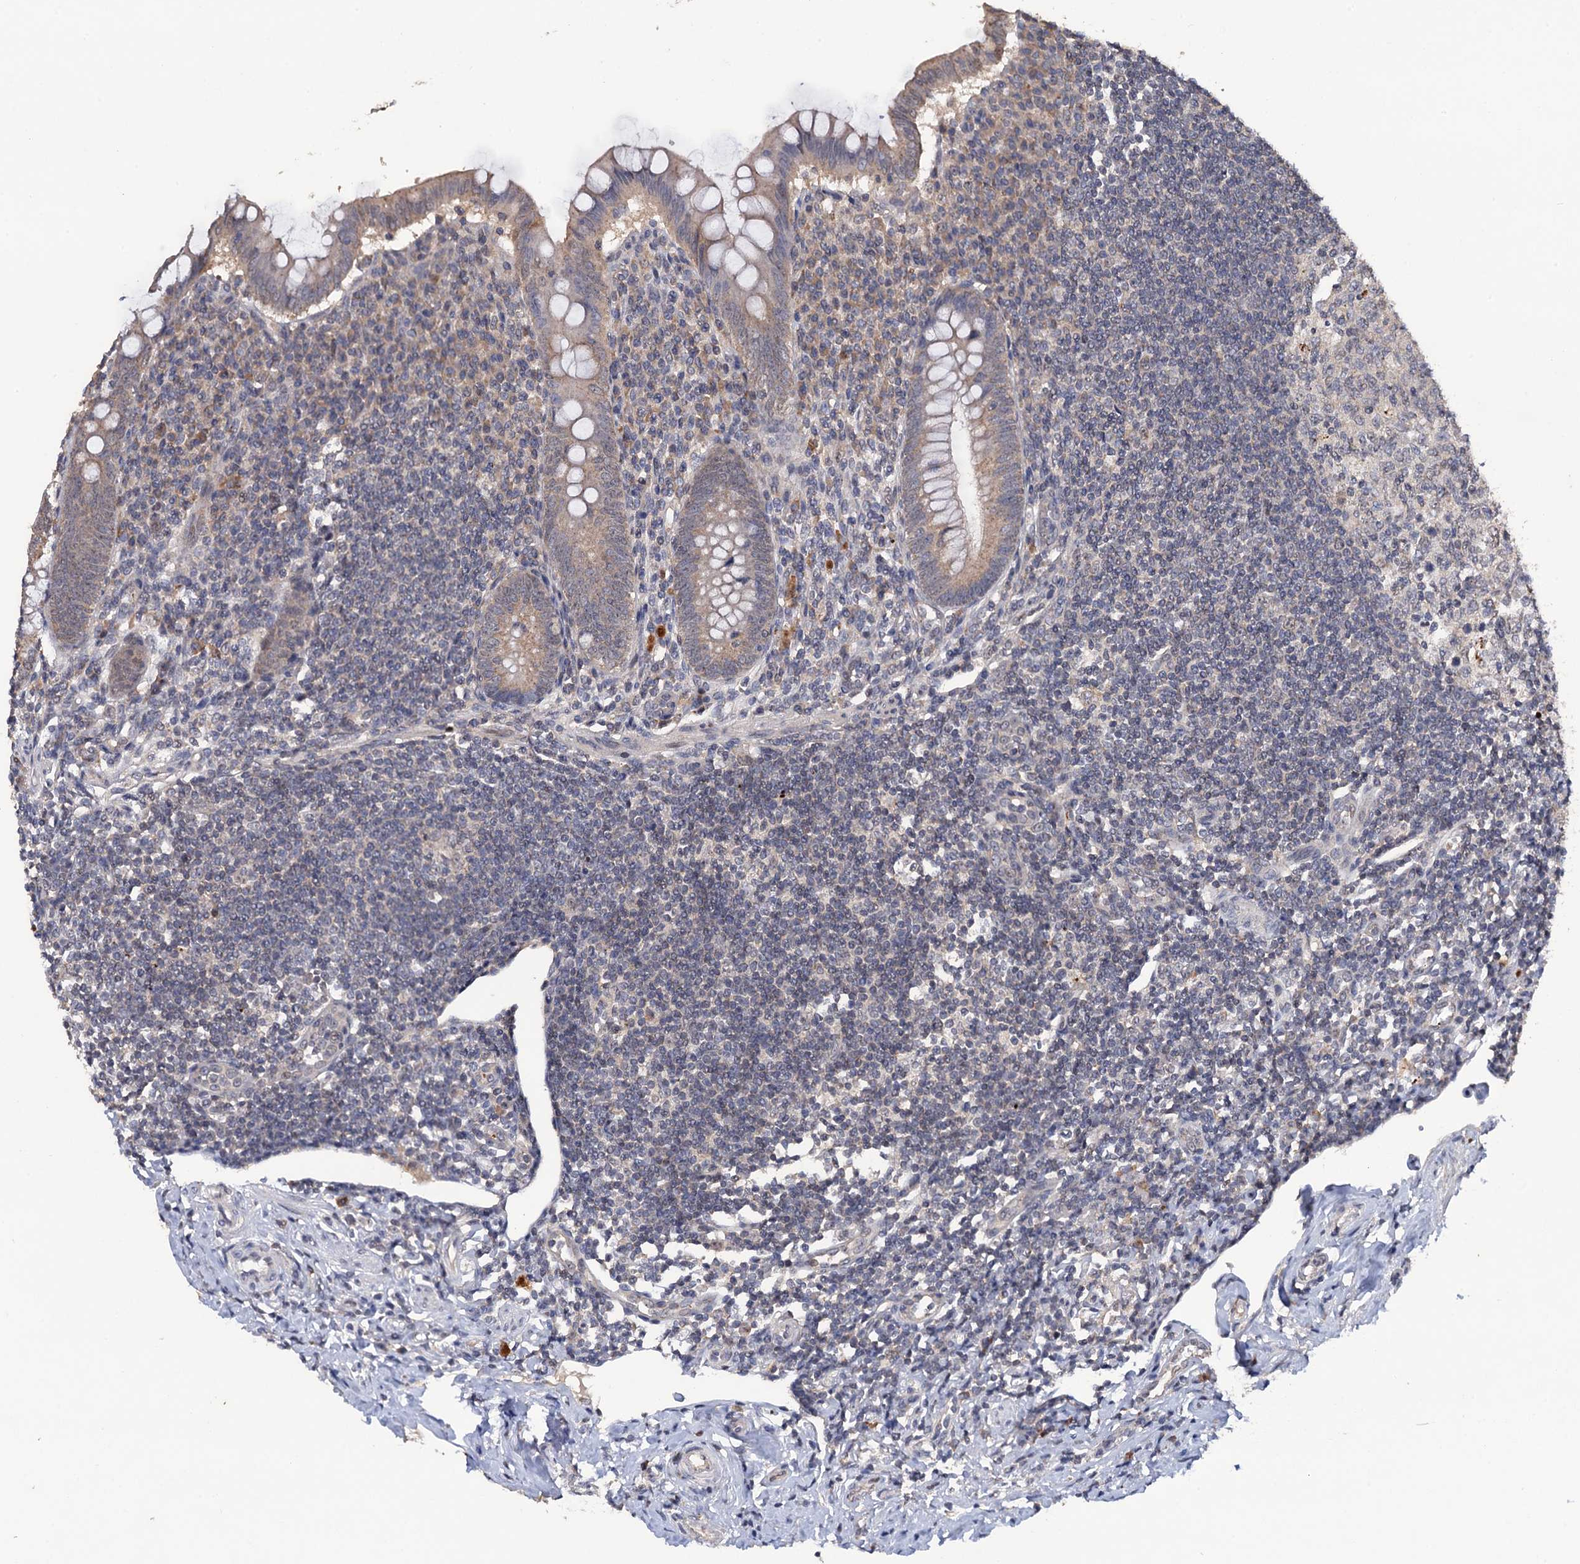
{"staining": {"intensity": "weak", "quantity": "25%-75%", "location": "cytoplasmic/membranous"}, "tissue": "appendix", "cell_type": "Glandular cells", "image_type": "normal", "snomed": [{"axis": "morphology", "description": "Normal tissue, NOS"}, {"axis": "topography", "description": "Appendix"}], "caption": "Brown immunohistochemical staining in unremarkable appendix shows weak cytoplasmic/membranous expression in approximately 25%-75% of glandular cells. Immunohistochemistry stains the protein of interest in brown and the nuclei are stained blue.", "gene": "LRRC63", "patient": {"sex": "female", "age": 33}}